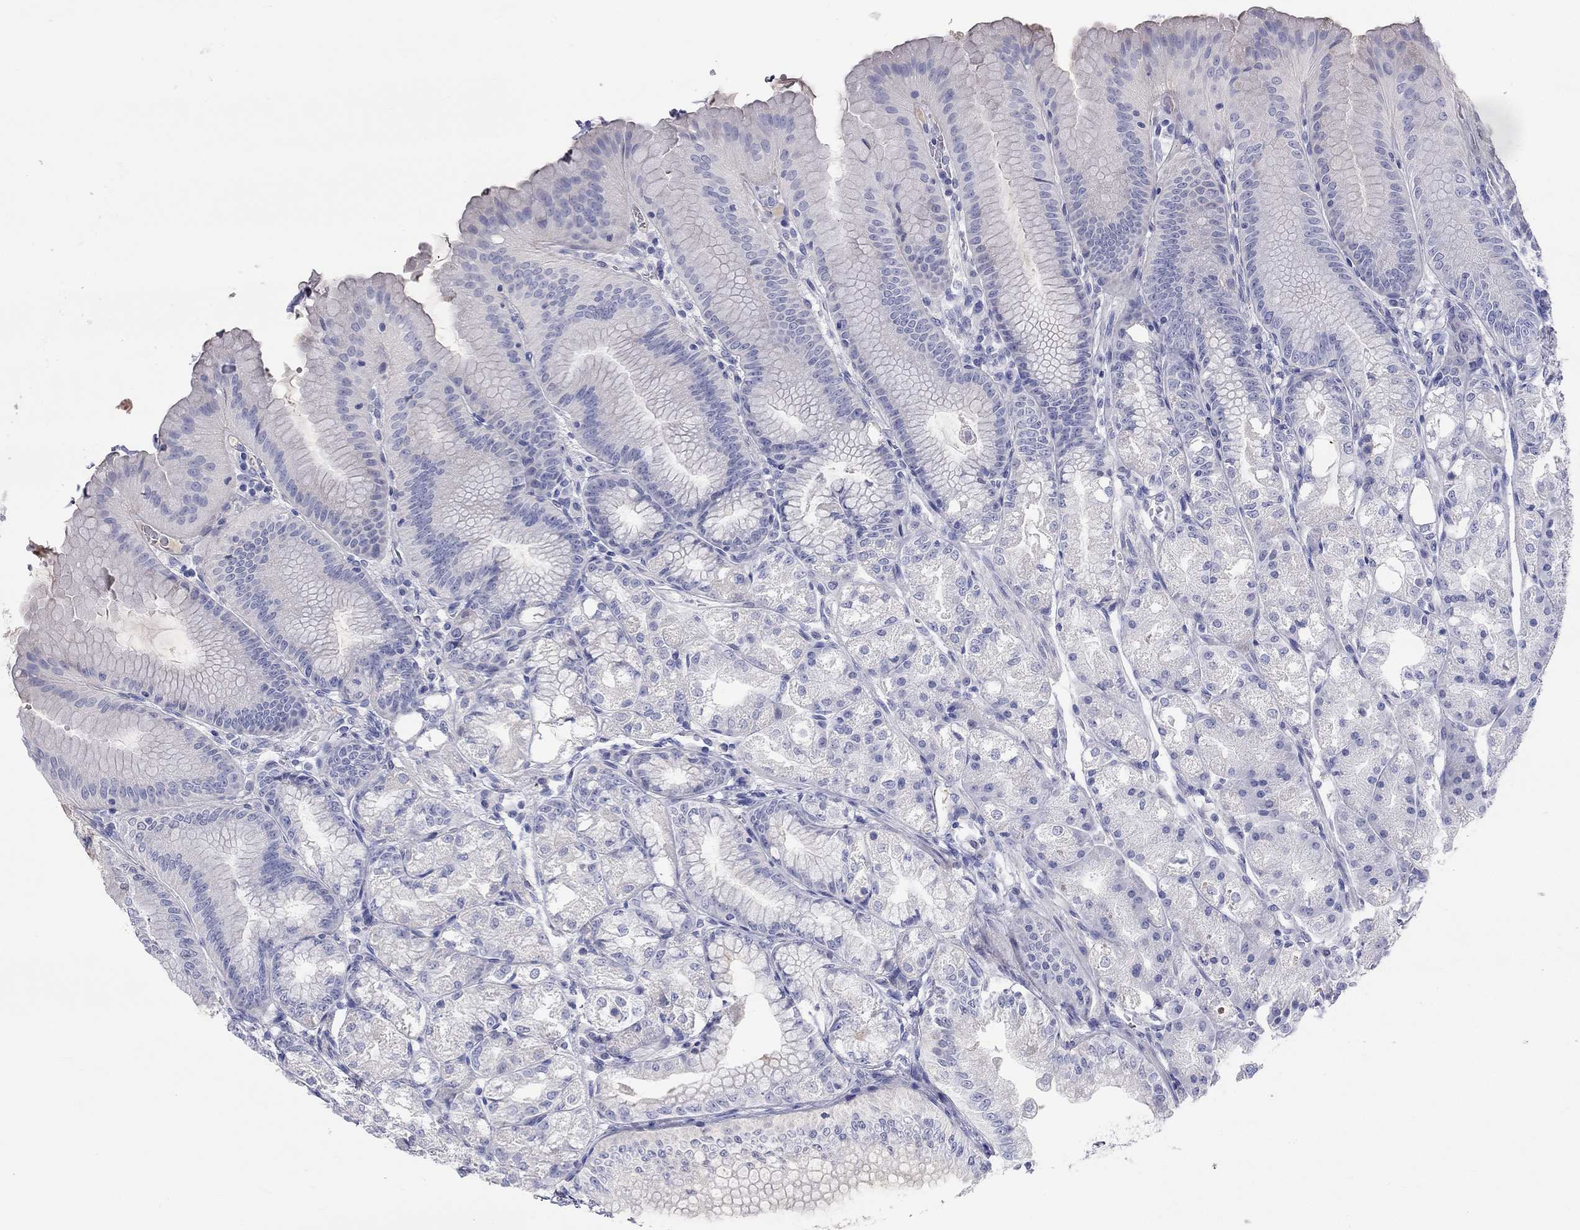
{"staining": {"intensity": "negative", "quantity": "none", "location": "none"}, "tissue": "stomach", "cell_type": "Glandular cells", "image_type": "normal", "snomed": [{"axis": "morphology", "description": "Normal tissue, NOS"}, {"axis": "topography", "description": "Stomach"}], "caption": "Histopathology image shows no significant protein positivity in glandular cells of unremarkable stomach. (Brightfield microscopy of DAB immunohistochemistry (IHC) at high magnification).", "gene": "ST7L", "patient": {"sex": "male", "age": 71}}